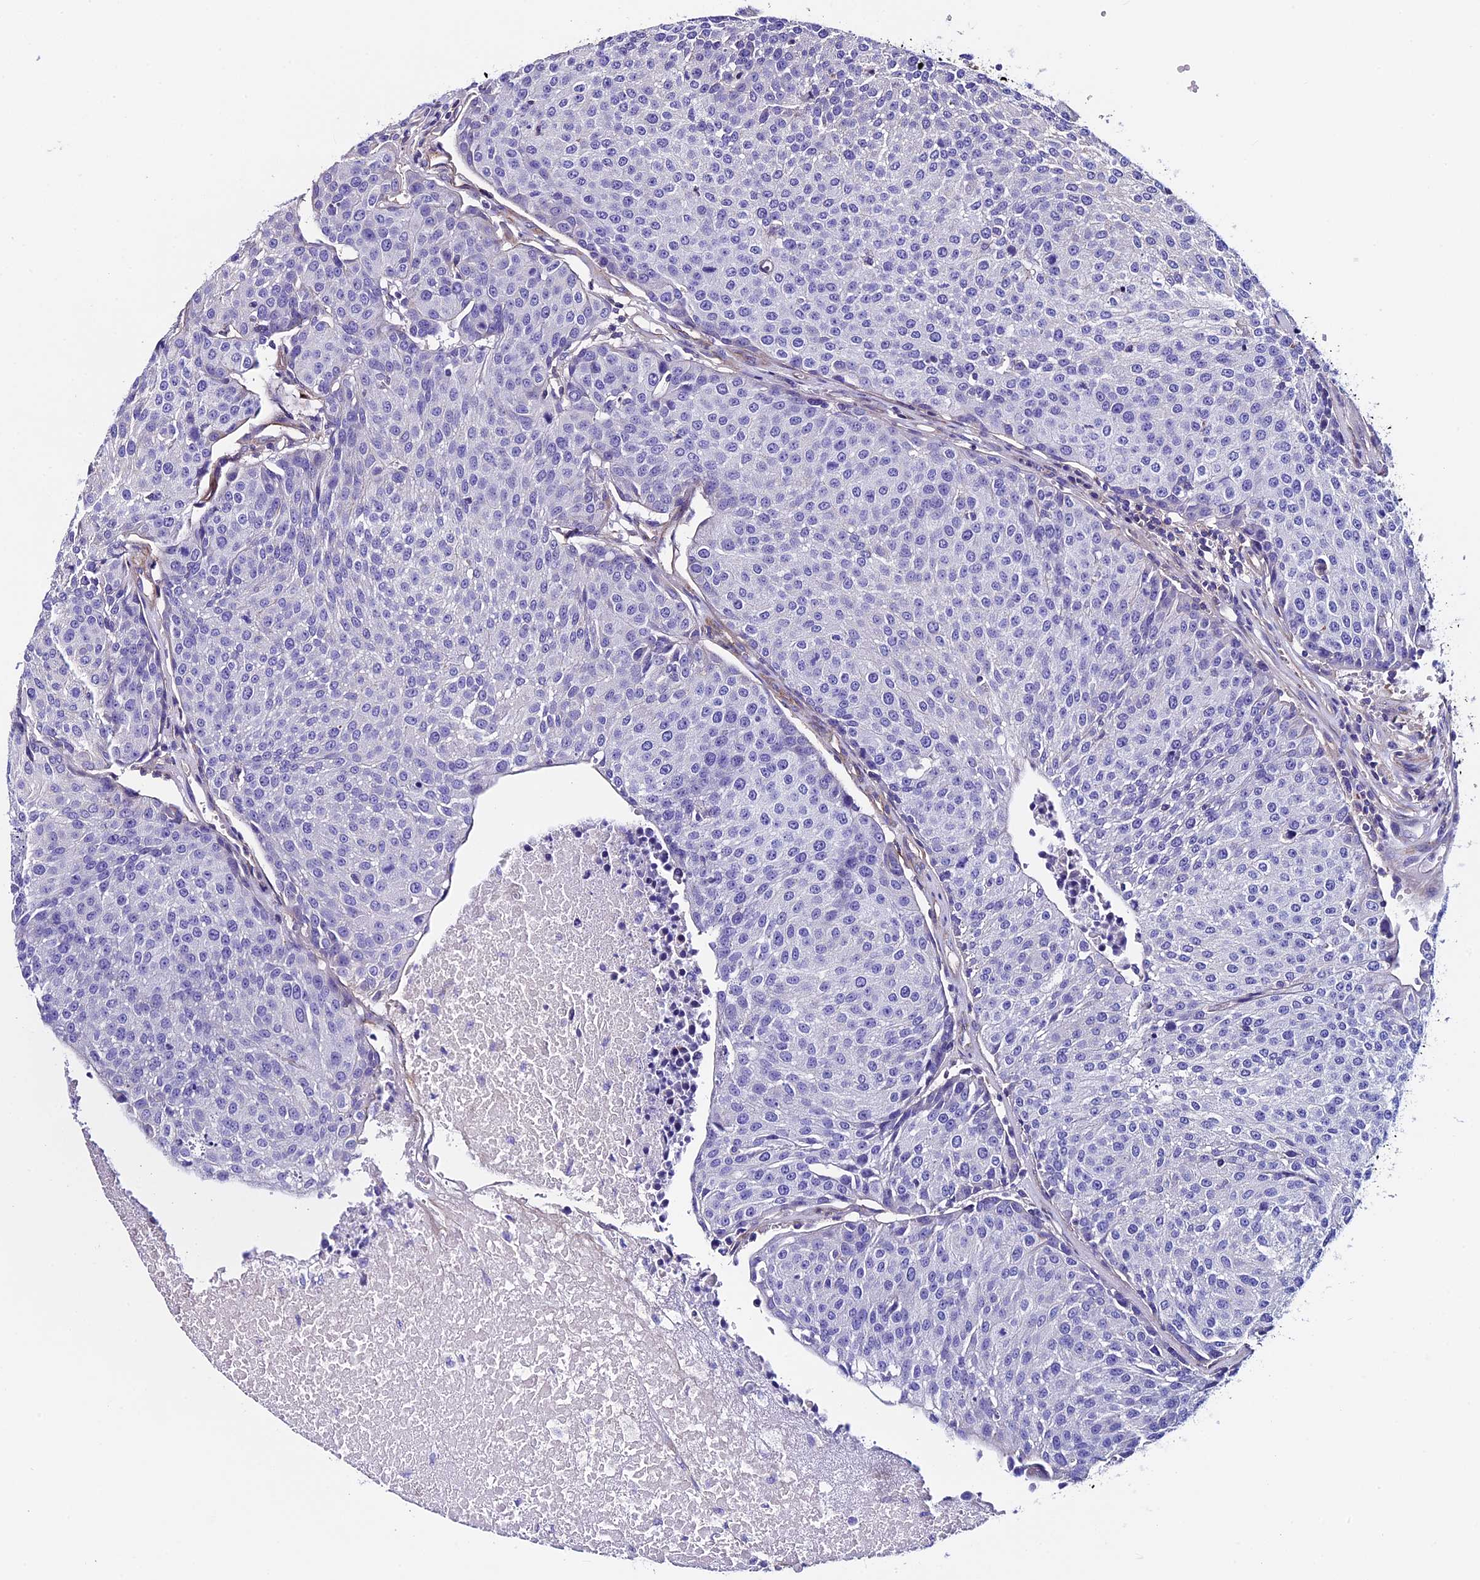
{"staining": {"intensity": "negative", "quantity": "none", "location": "none"}, "tissue": "urothelial cancer", "cell_type": "Tumor cells", "image_type": "cancer", "snomed": [{"axis": "morphology", "description": "Urothelial carcinoma, High grade"}, {"axis": "topography", "description": "Urinary bladder"}], "caption": "The image displays no significant positivity in tumor cells of urothelial cancer. (DAB (3,3'-diaminobenzidine) immunohistochemistry (IHC) visualized using brightfield microscopy, high magnification).", "gene": "EVA1B", "patient": {"sex": "female", "age": 85}}